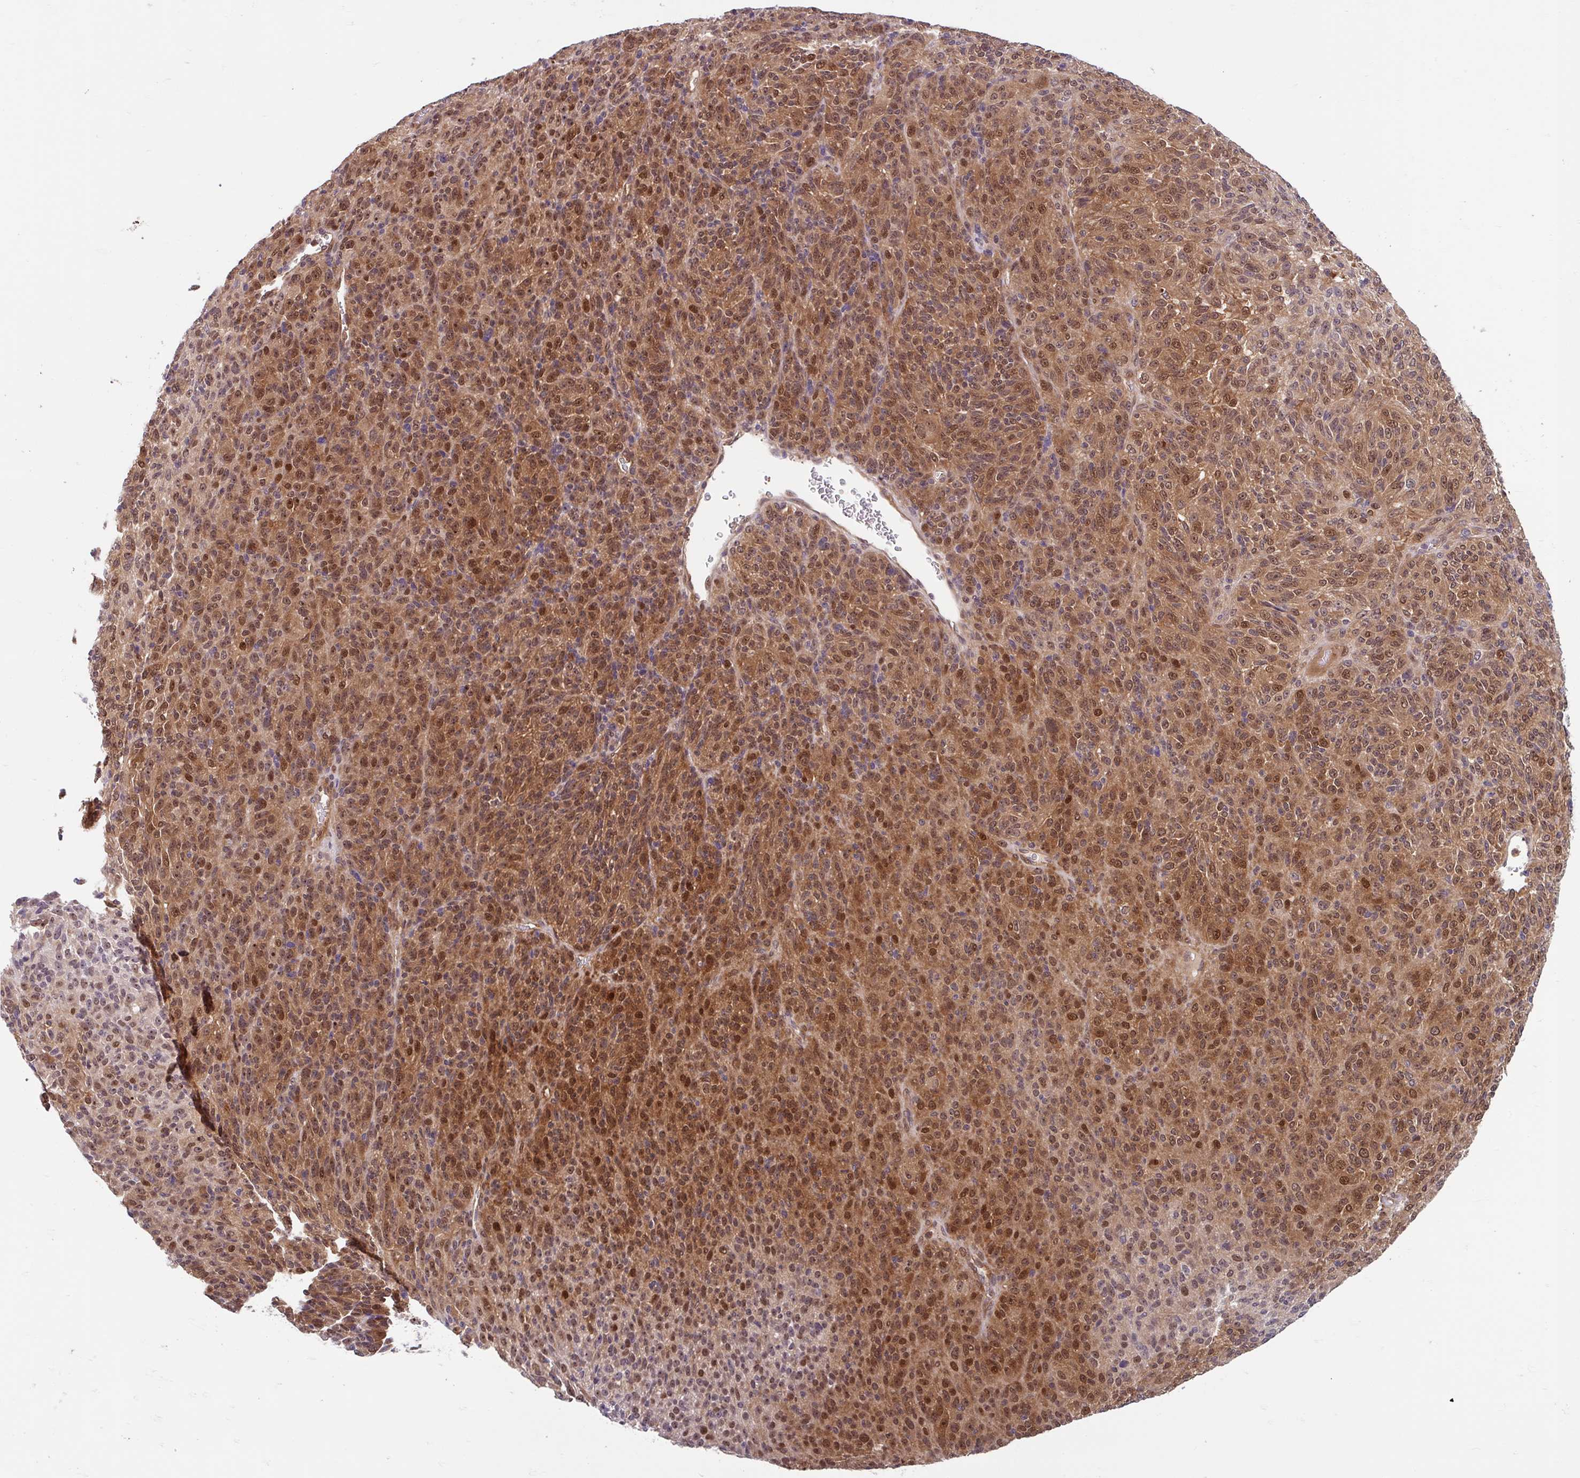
{"staining": {"intensity": "strong", "quantity": ">75%", "location": "cytoplasmic/membranous,nuclear"}, "tissue": "melanoma", "cell_type": "Tumor cells", "image_type": "cancer", "snomed": [{"axis": "morphology", "description": "Malignant melanoma, Metastatic site"}, {"axis": "topography", "description": "Brain"}], "caption": "Tumor cells show high levels of strong cytoplasmic/membranous and nuclear staining in approximately >75% of cells in human melanoma. The staining is performed using DAB brown chromogen to label protein expression. The nuclei are counter-stained blue using hematoxylin.", "gene": "HMBS", "patient": {"sex": "female", "age": 56}}